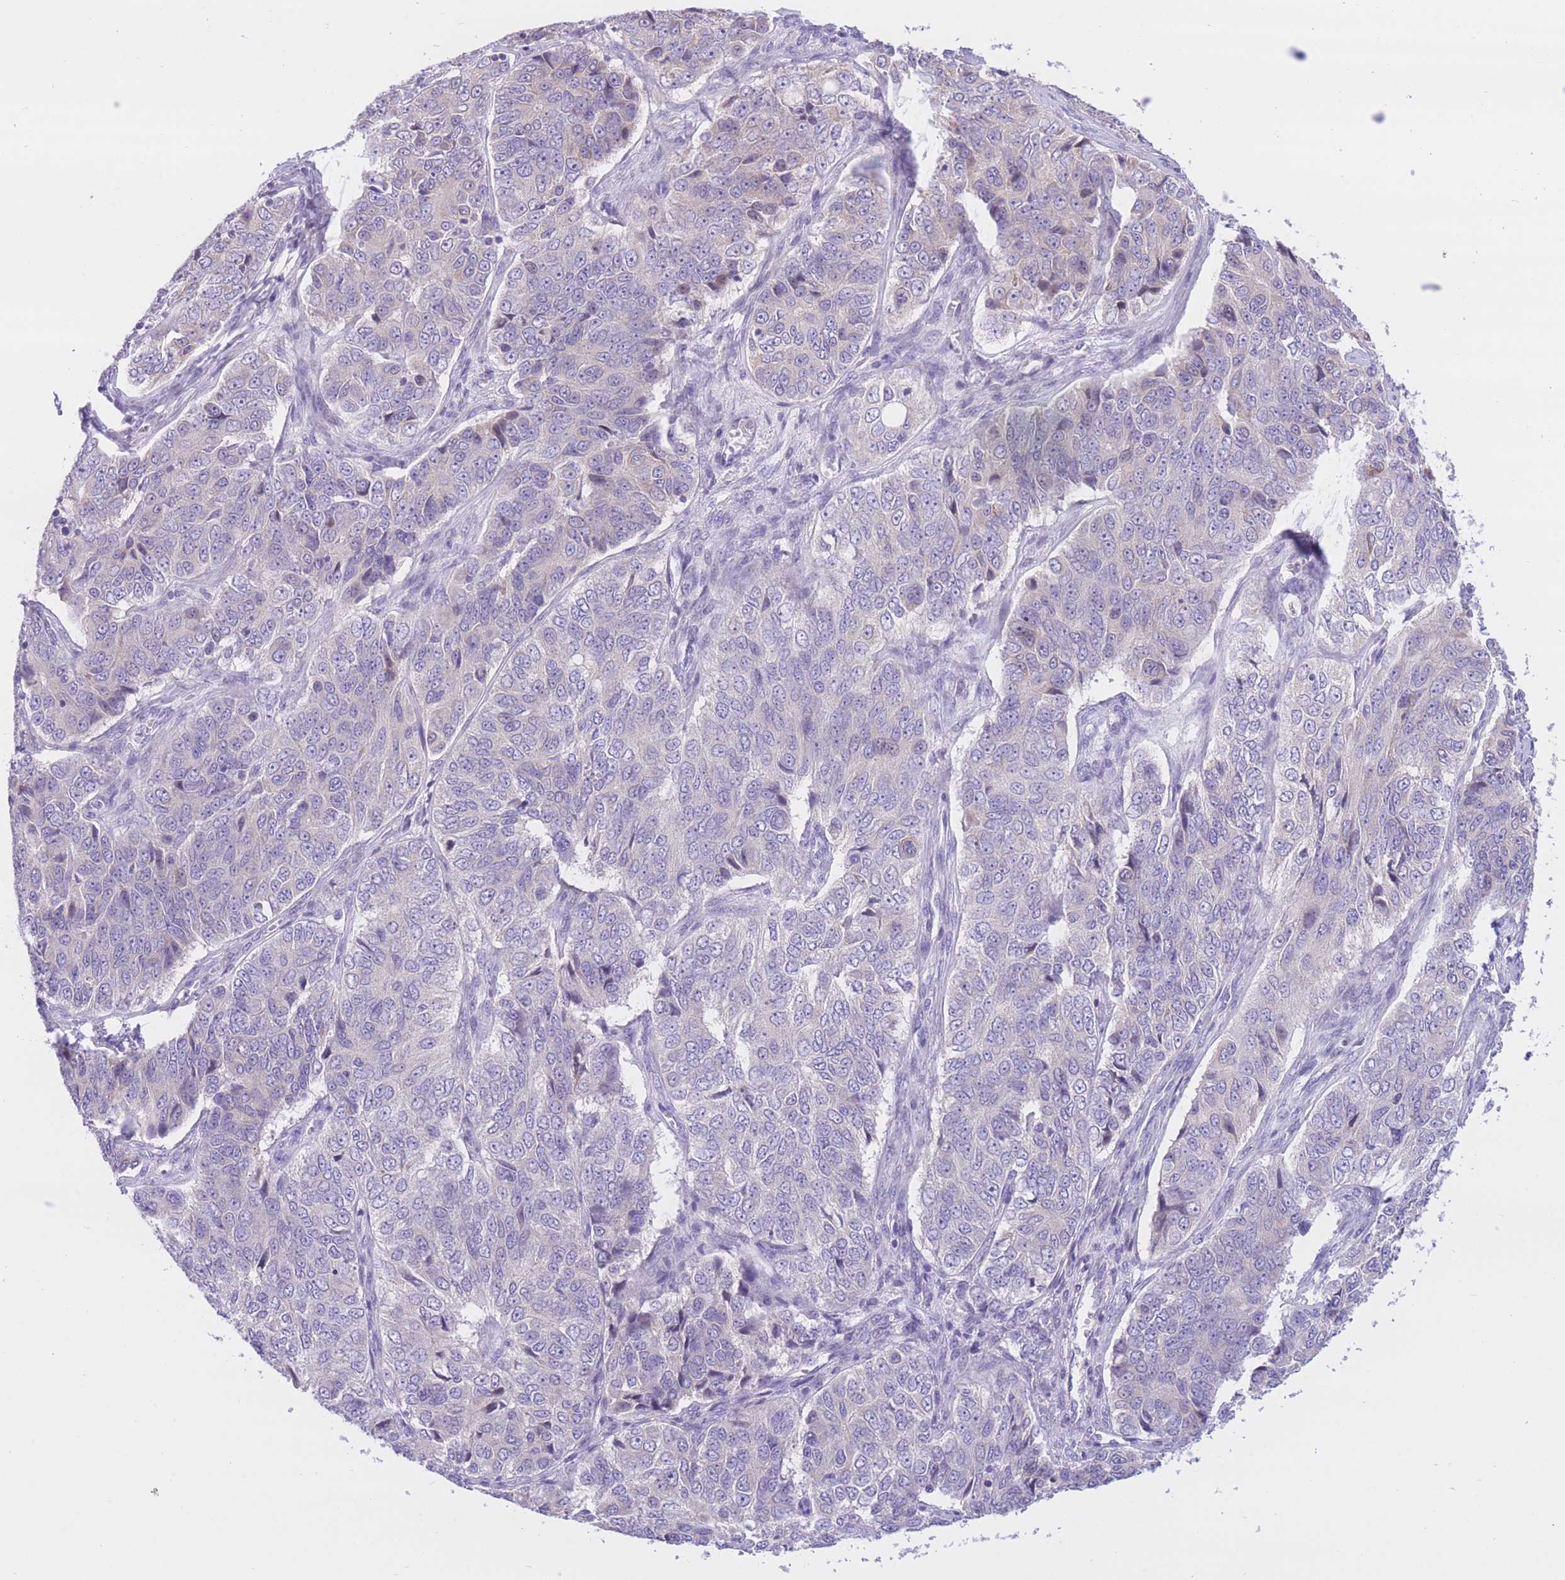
{"staining": {"intensity": "weak", "quantity": "<25%", "location": "cytoplasmic/membranous"}, "tissue": "ovarian cancer", "cell_type": "Tumor cells", "image_type": "cancer", "snomed": [{"axis": "morphology", "description": "Carcinoma, endometroid"}, {"axis": "topography", "description": "Ovary"}], "caption": "An immunohistochemistry histopathology image of ovarian cancer (endometroid carcinoma) is shown. There is no staining in tumor cells of ovarian cancer (endometroid carcinoma).", "gene": "RPL39L", "patient": {"sex": "female", "age": 51}}